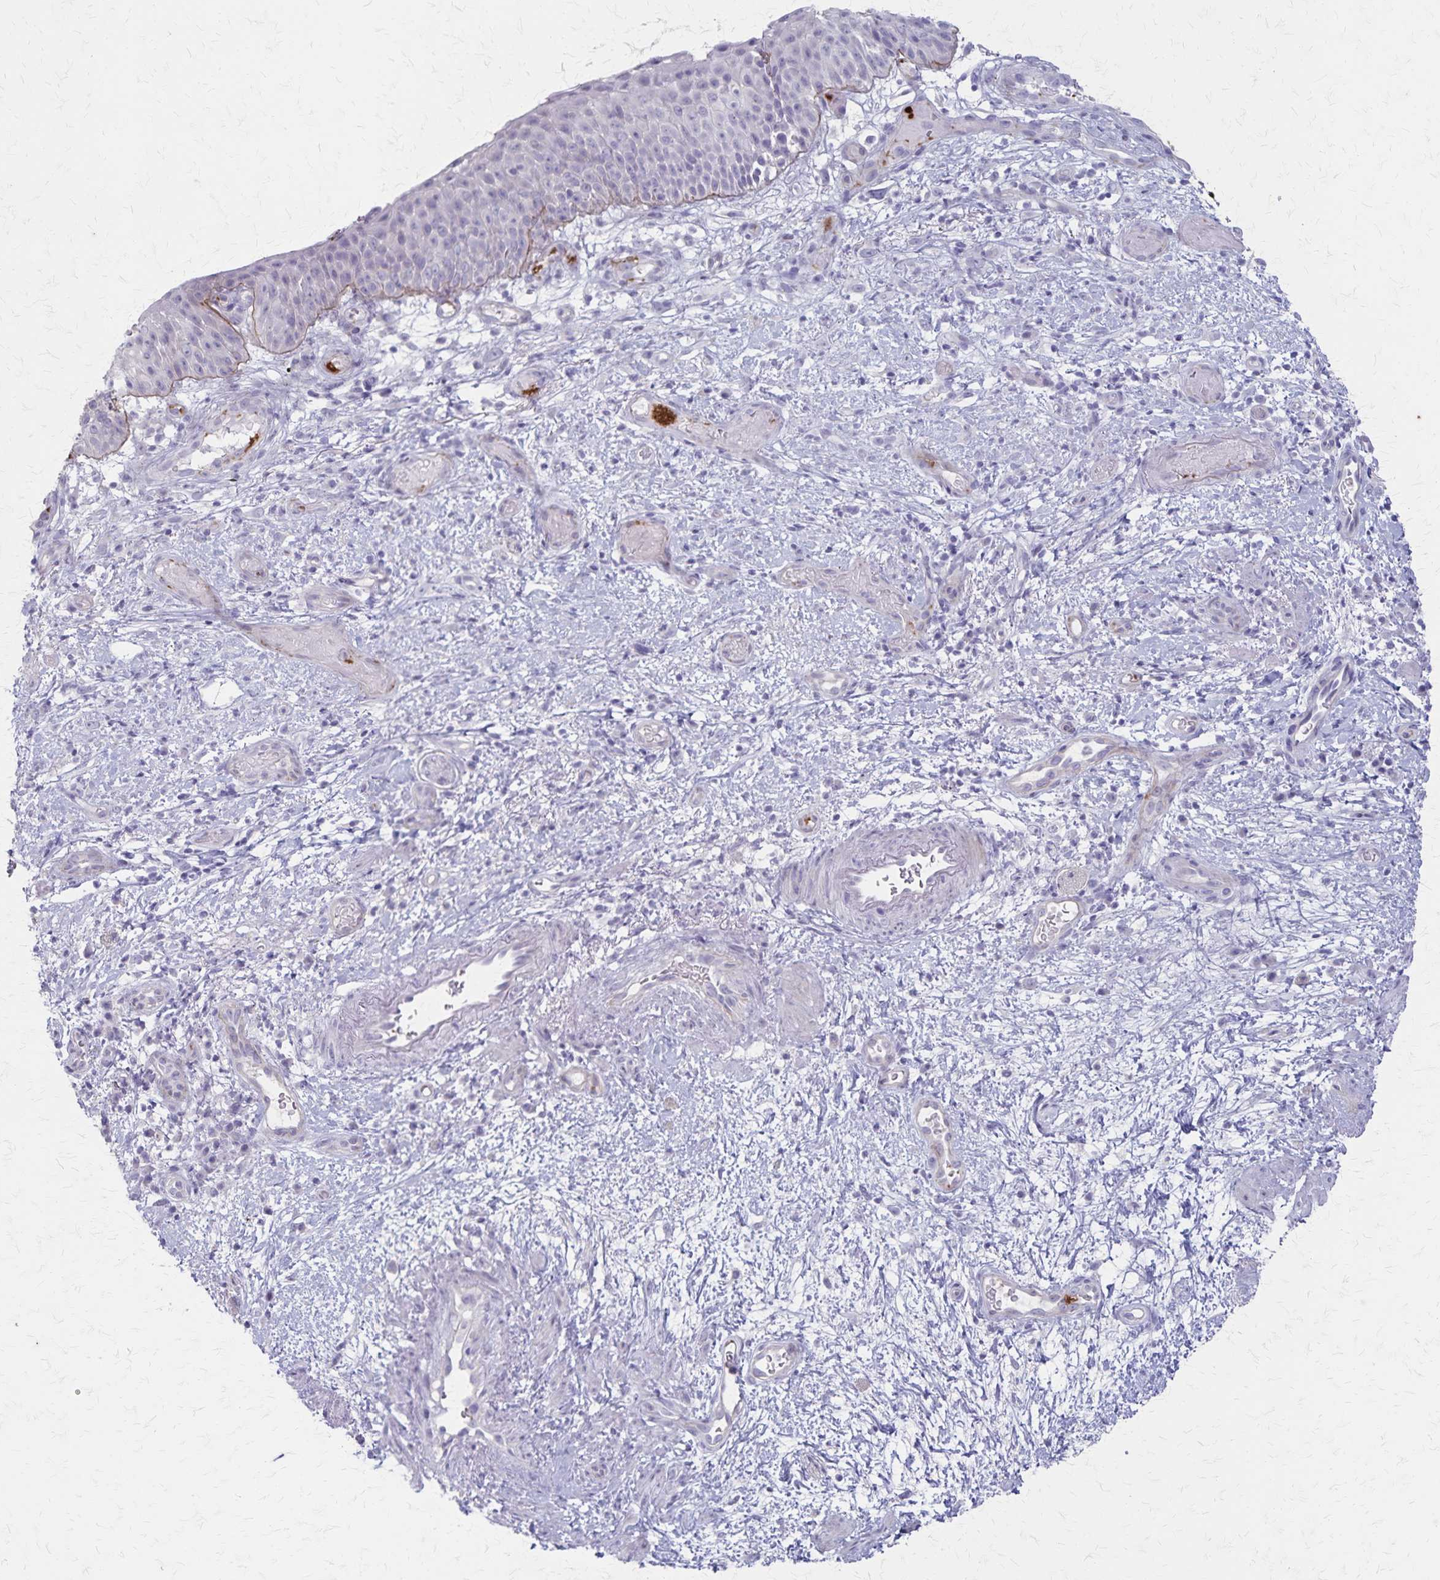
{"staining": {"intensity": "negative", "quantity": "none", "location": "none"}, "tissue": "nasopharynx", "cell_type": "Respiratory epithelial cells", "image_type": "normal", "snomed": [{"axis": "morphology", "description": "Normal tissue, NOS"}, {"axis": "morphology", "description": "Inflammation, NOS"}, {"axis": "topography", "description": "Nasopharynx"}], "caption": "Unremarkable nasopharynx was stained to show a protein in brown. There is no significant expression in respiratory epithelial cells. The staining was performed using DAB (3,3'-diaminobenzidine) to visualize the protein expression in brown, while the nuclei were stained in blue with hematoxylin (Magnification: 20x).", "gene": "RASL10B", "patient": {"sex": "male", "age": 54}}